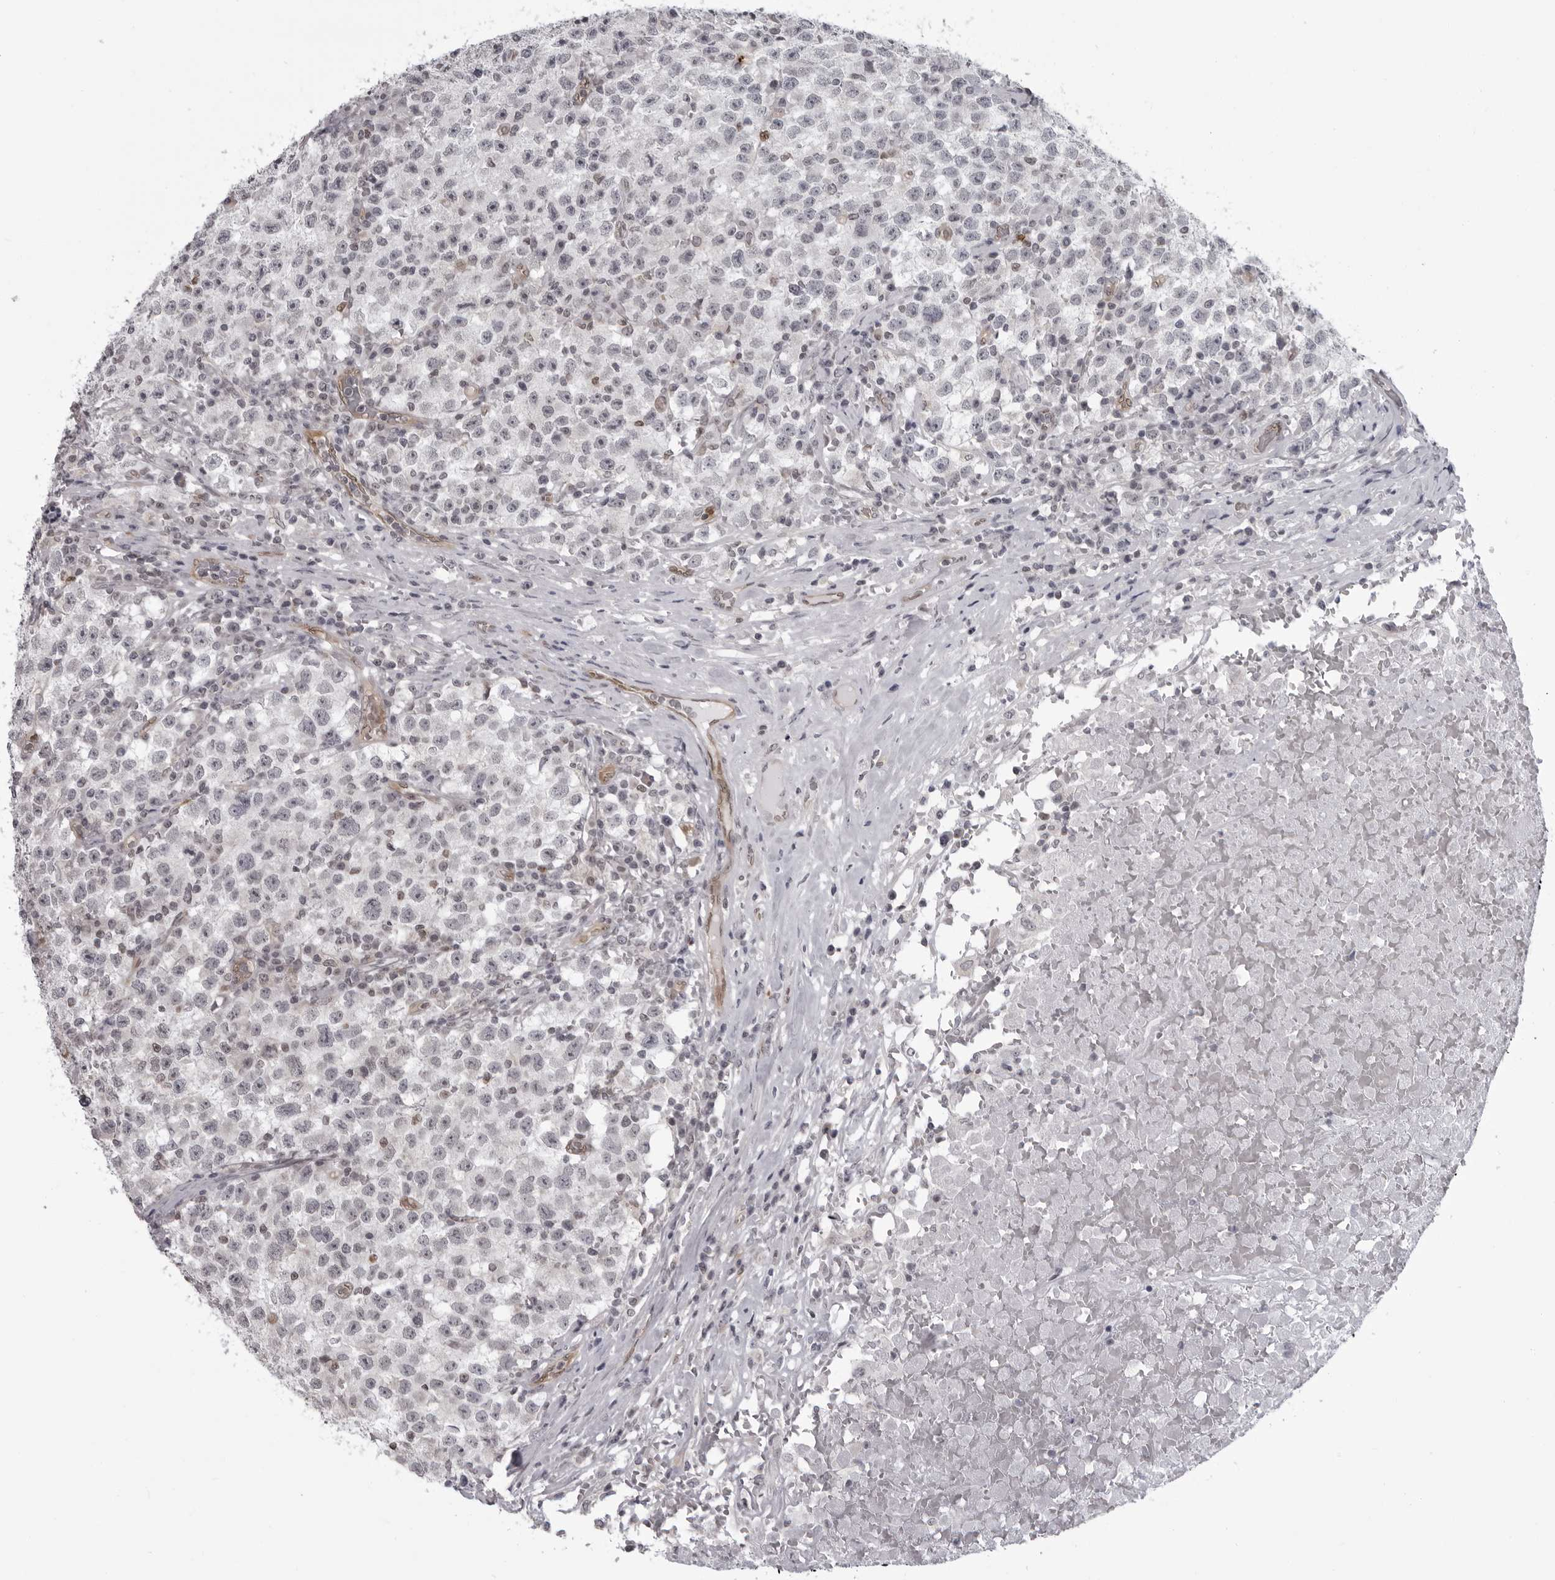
{"staining": {"intensity": "negative", "quantity": "none", "location": "none"}, "tissue": "testis cancer", "cell_type": "Tumor cells", "image_type": "cancer", "snomed": [{"axis": "morphology", "description": "Seminoma, NOS"}, {"axis": "topography", "description": "Testis"}], "caption": "DAB (3,3'-diaminobenzidine) immunohistochemical staining of human testis seminoma reveals no significant expression in tumor cells.", "gene": "MAPK12", "patient": {"sex": "male", "age": 22}}